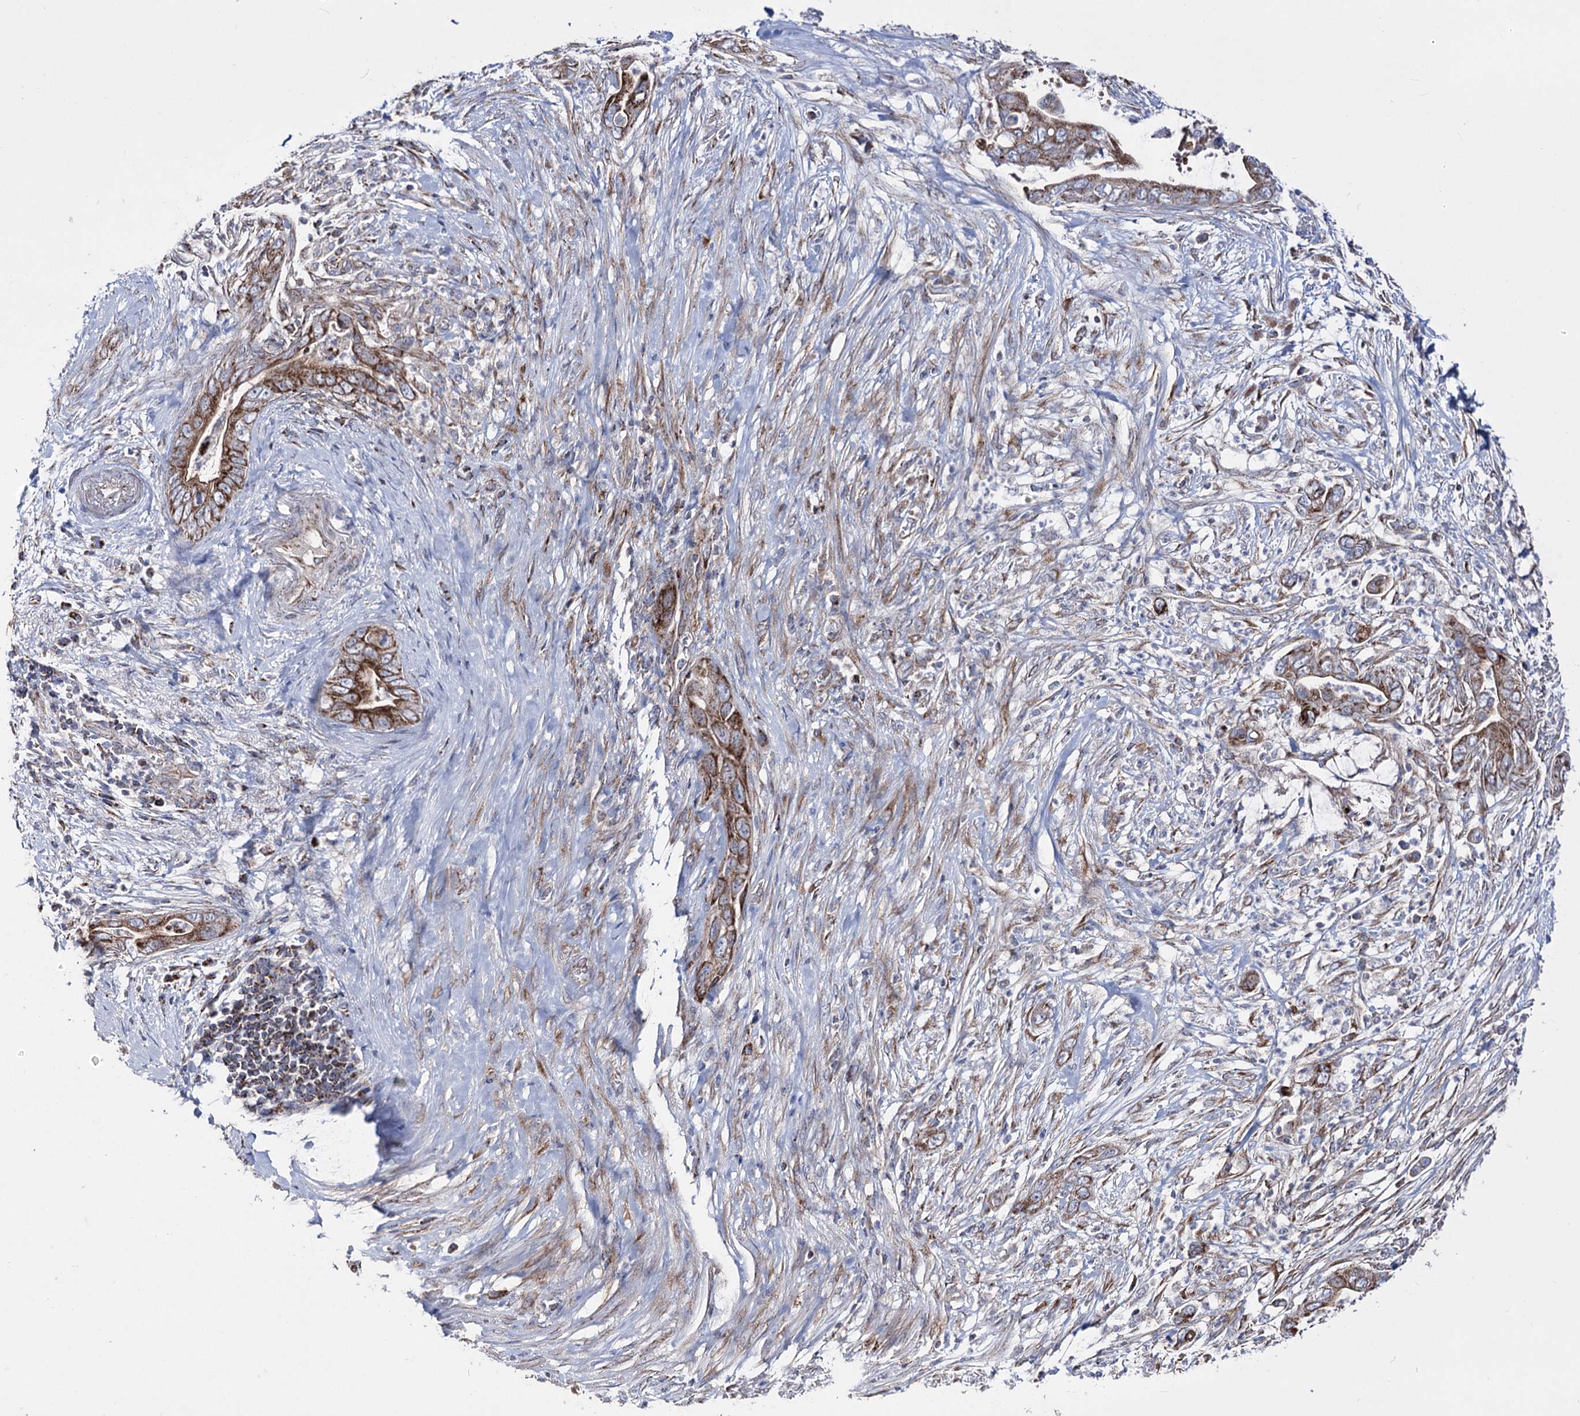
{"staining": {"intensity": "moderate", "quantity": ">75%", "location": "cytoplasmic/membranous"}, "tissue": "pancreatic cancer", "cell_type": "Tumor cells", "image_type": "cancer", "snomed": [{"axis": "morphology", "description": "Adenocarcinoma, NOS"}, {"axis": "topography", "description": "Pancreas"}], "caption": "Brown immunohistochemical staining in human pancreatic cancer exhibits moderate cytoplasmic/membranous positivity in about >75% of tumor cells.", "gene": "OSBPL5", "patient": {"sex": "male", "age": 75}}